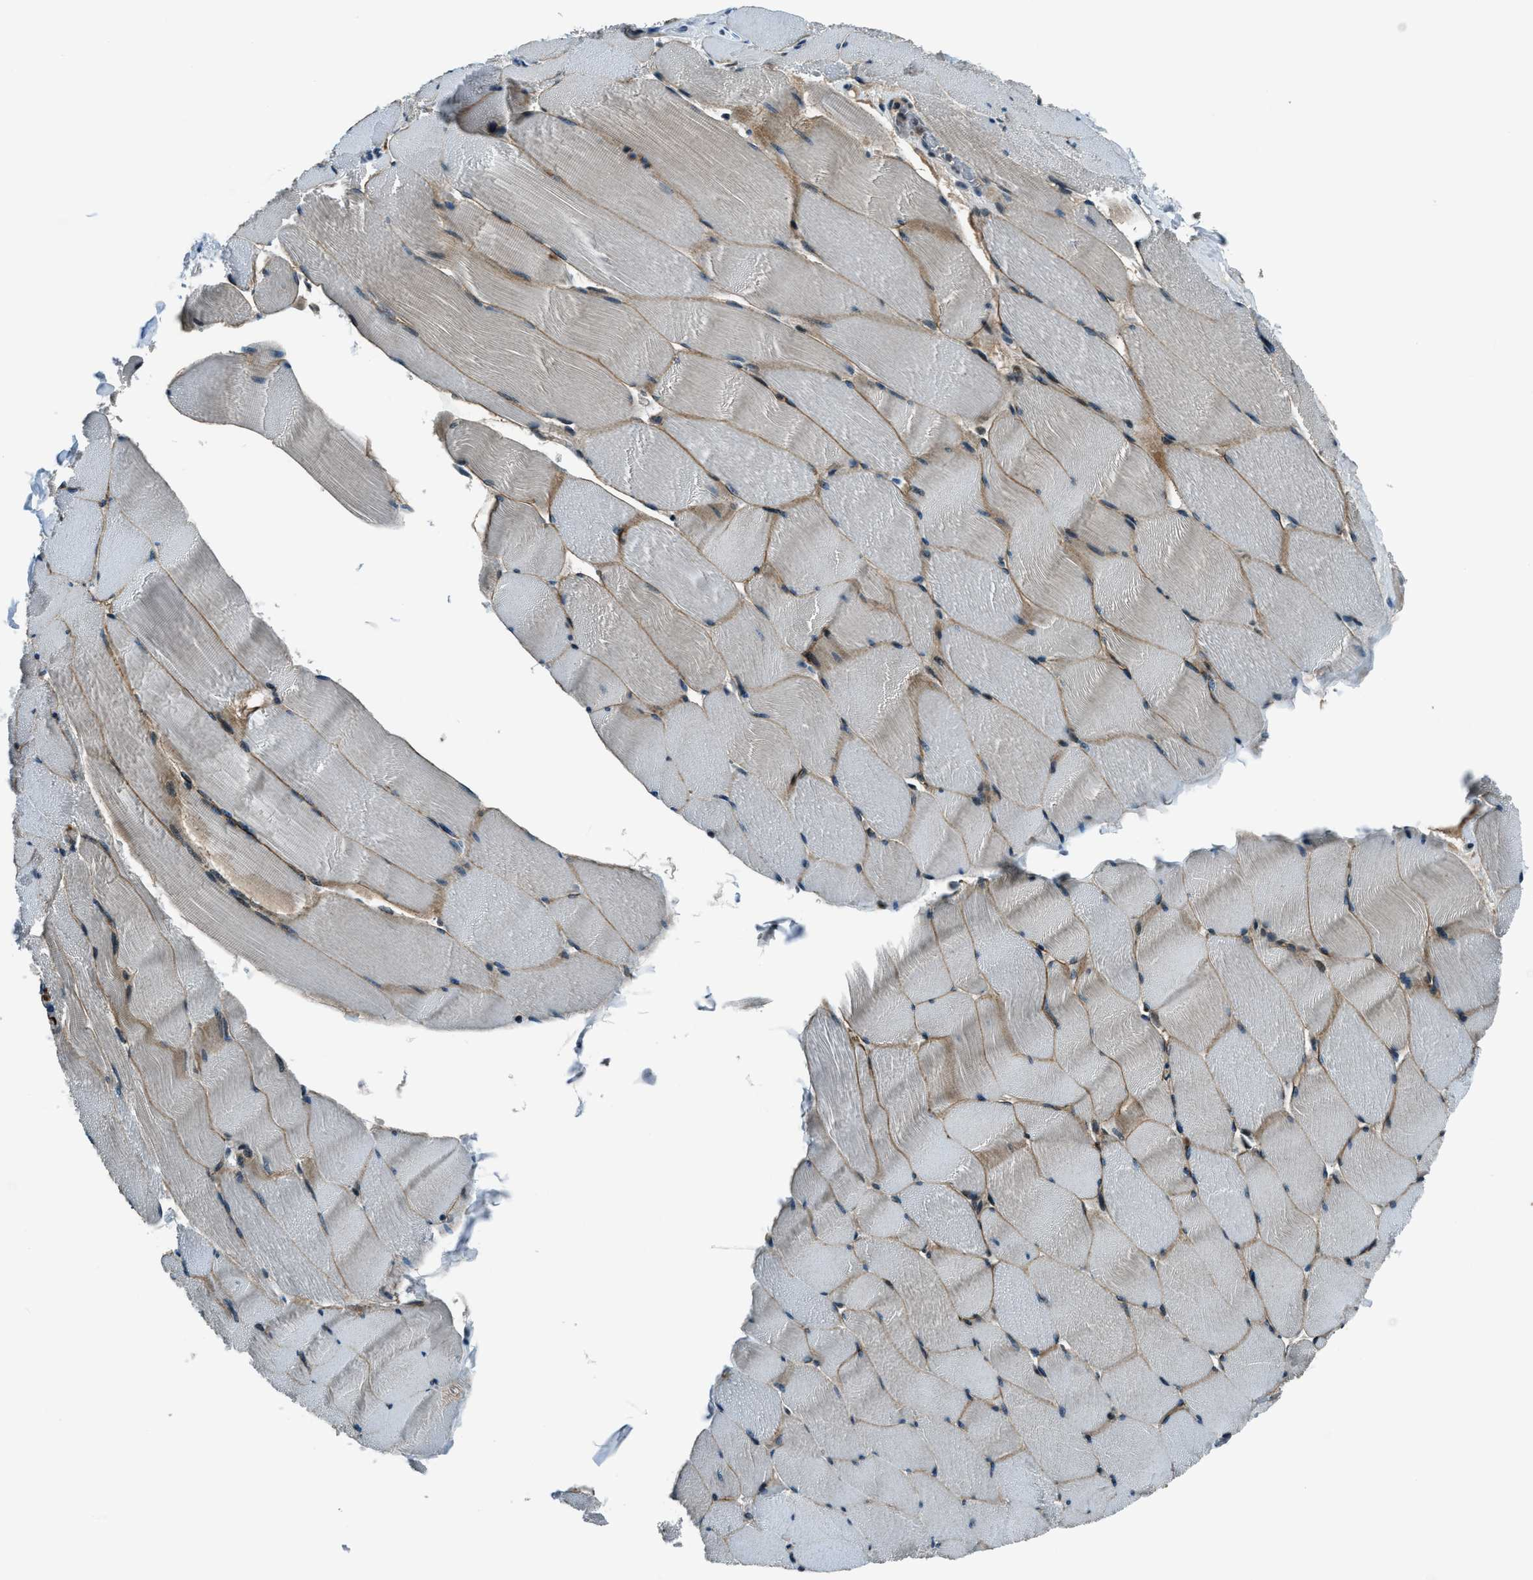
{"staining": {"intensity": "moderate", "quantity": ">75%", "location": "cytoplasmic/membranous"}, "tissue": "skeletal muscle", "cell_type": "Myocytes", "image_type": "normal", "snomed": [{"axis": "morphology", "description": "Normal tissue, NOS"}, {"axis": "topography", "description": "Skeletal muscle"}], "caption": "The immunohistochemical stain shows moderate cytoplasmic/membranous positivity in myocytes of unremarkable skeletal muscle.", "gene": "ACTL9", "patient": {"sex": "male", "age": 62}}